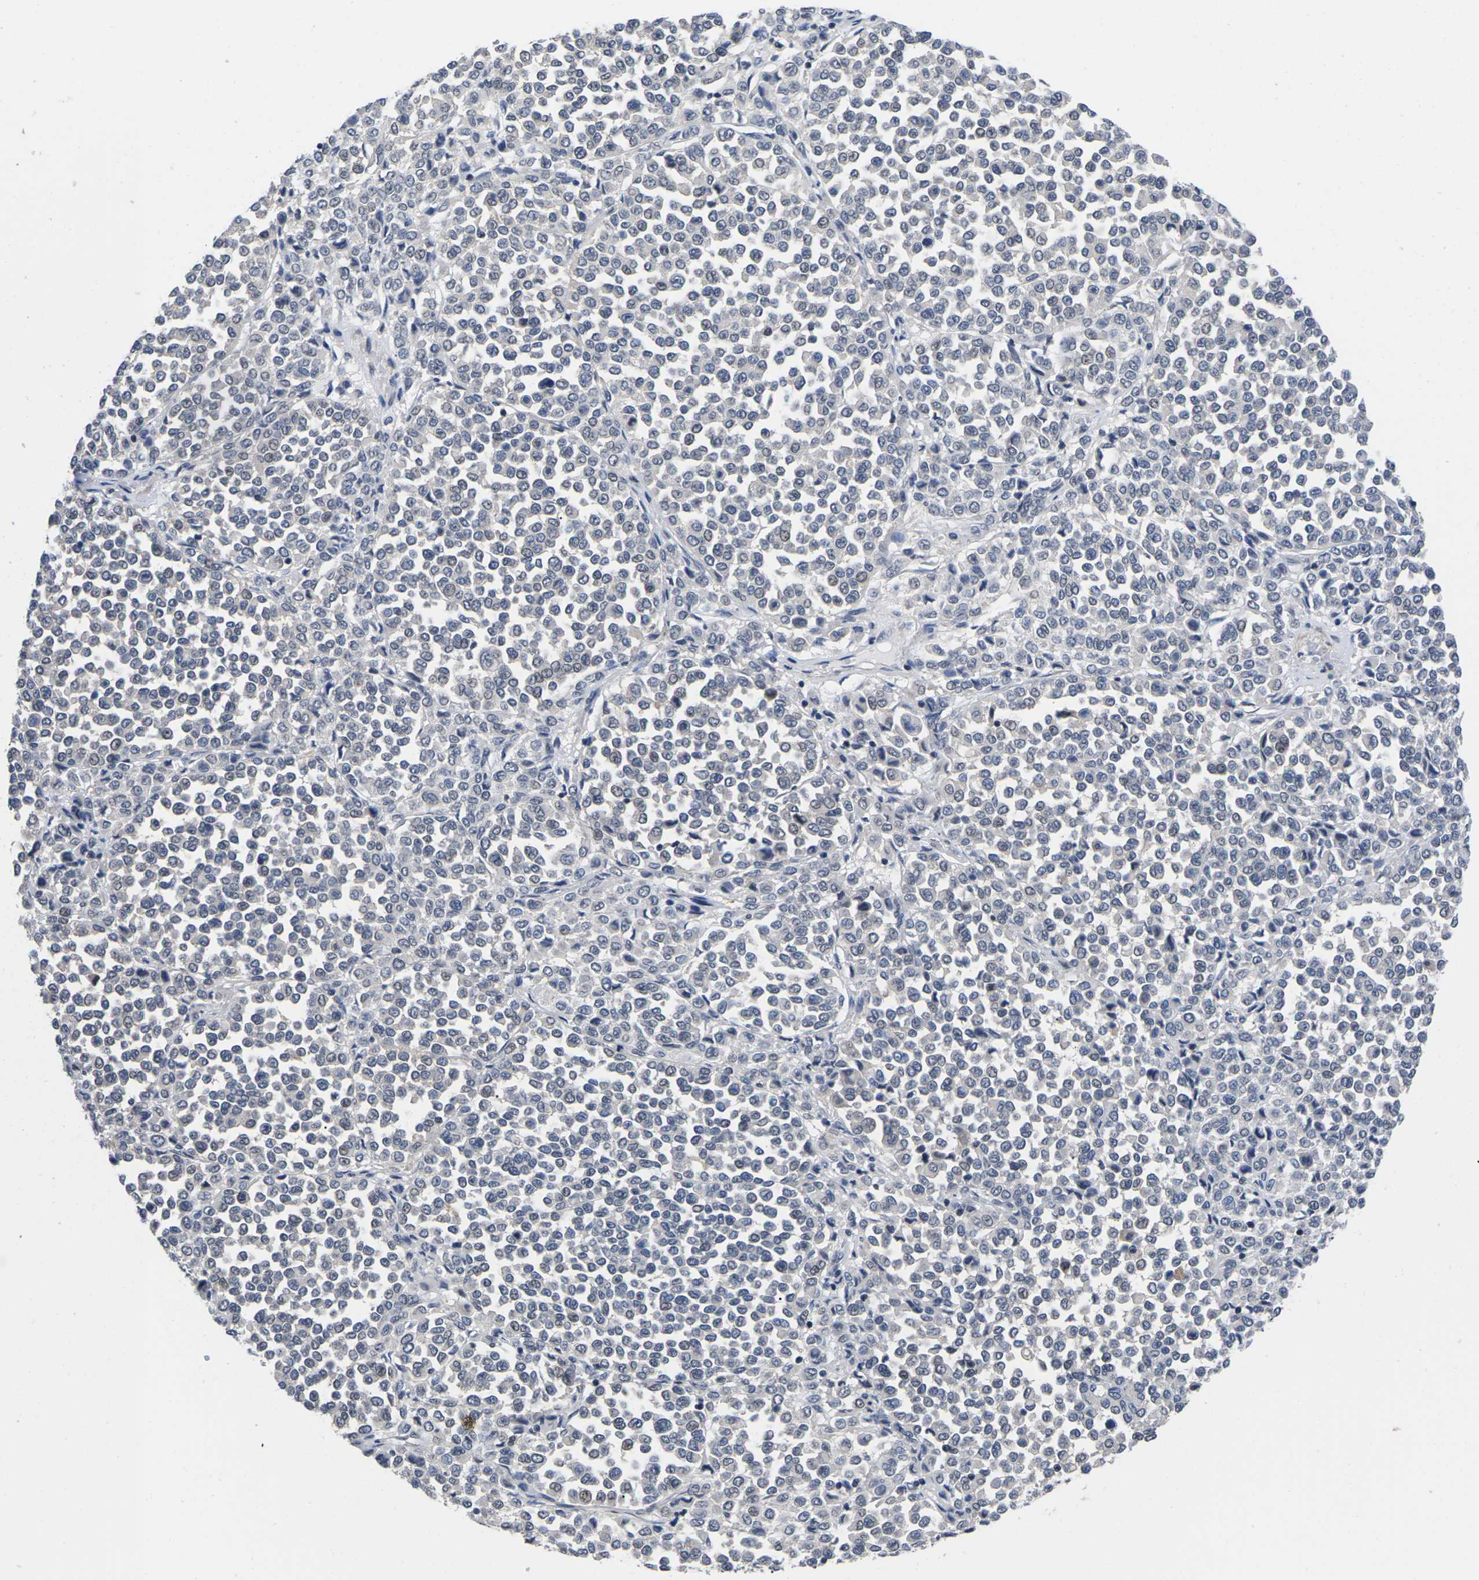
{"staining": {"intensity": "negative", "quantity": "none", "location": "none"}, "tissue": "melanoma", "cell_type": "Tumor cells", "image_type": "cancer", "snomed": [{"axis": "morphology", "description": "Malignant melanoma, Metastatic site"}, {"axis": "topography", "description": "Pancreas"}], "caption": "This is an immunohistochemistry (IHC) micrograph of melanoma. There is no expression in tumor cells.", "gene": "ST6GAL2", "patient": {"sex": "female", "age": 30}}